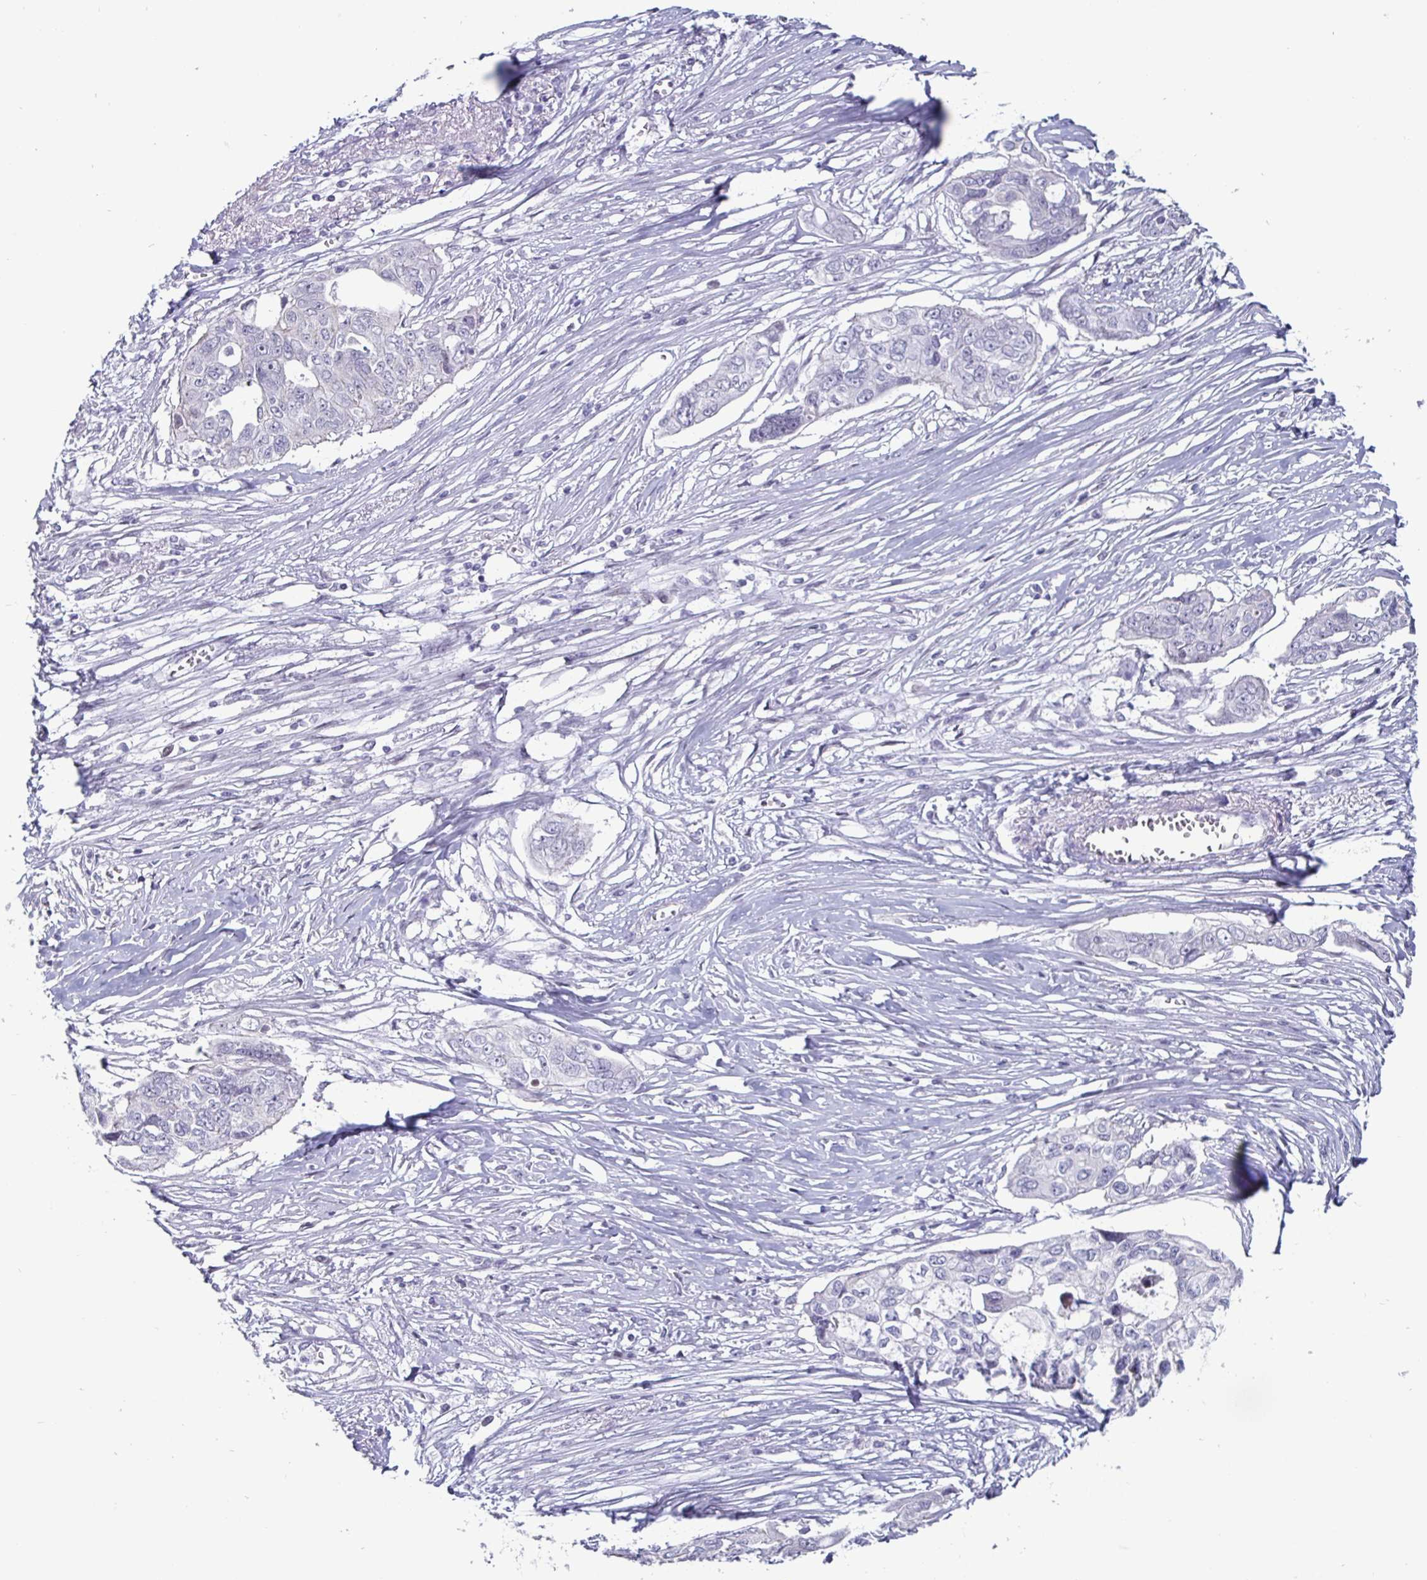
{"staining": {"intensity": "negative", "quantity": "none", "location": "none"}, "tissue": "ovarian cancer", "cell_type": "Tumor cells", "image_type": "cancer", "snomed": [{"axis": "morphology", "description": "Carcinoma, endometroid"}, {"axis": "topography", "description": "Ovary"}], "caption": "Immunohistochemistry of ovarian endometroid carcinoma demonstrates no positivity in tumor cells. (Stains: DAB (3,3'-diaminobenzidine) immunohistochemistry with hematoxylin counter stain, Microscopy: brightfield microscopy at high magnification).", "gene": "OOSP2", "patient": {"sex": "female", "age": 70}}